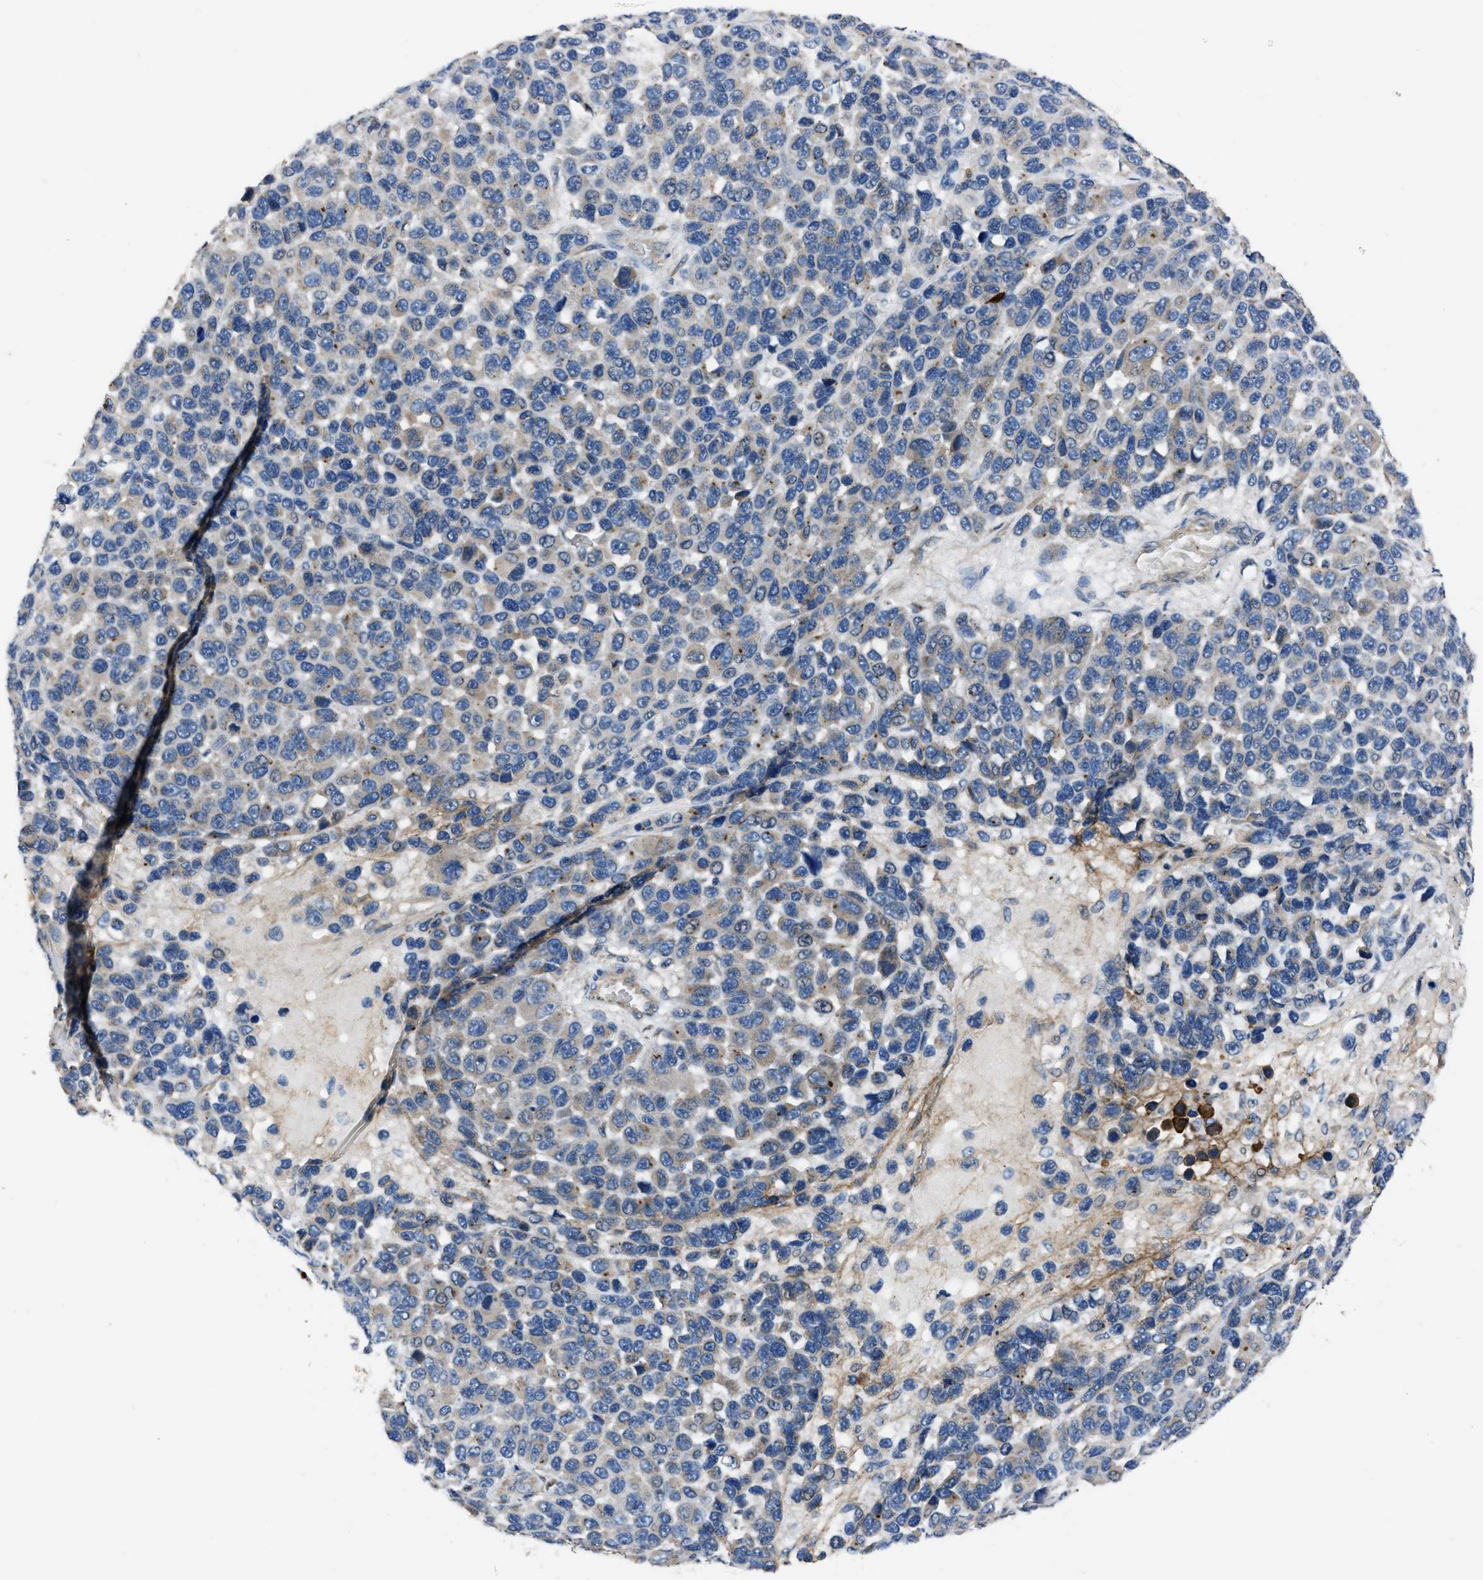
{"staining": {"intensity": "negative", "quantity": "none", "location": "none"}, "tissue": "melanoma", "cell_type": "Tumor cells", "image_type": "cancer", "snomed": [{"axis": "morphology", "description": "Malignant melanoma, NOS"}, {"axis": "topography", "description": "Skin"}], "caption": "This is an immunohistochemistry (IHC) histopathology image of melanoma. There is no expression in tumor cells.", "gene": "ERC1", "patient": {"sex": "male", "age": 53}}